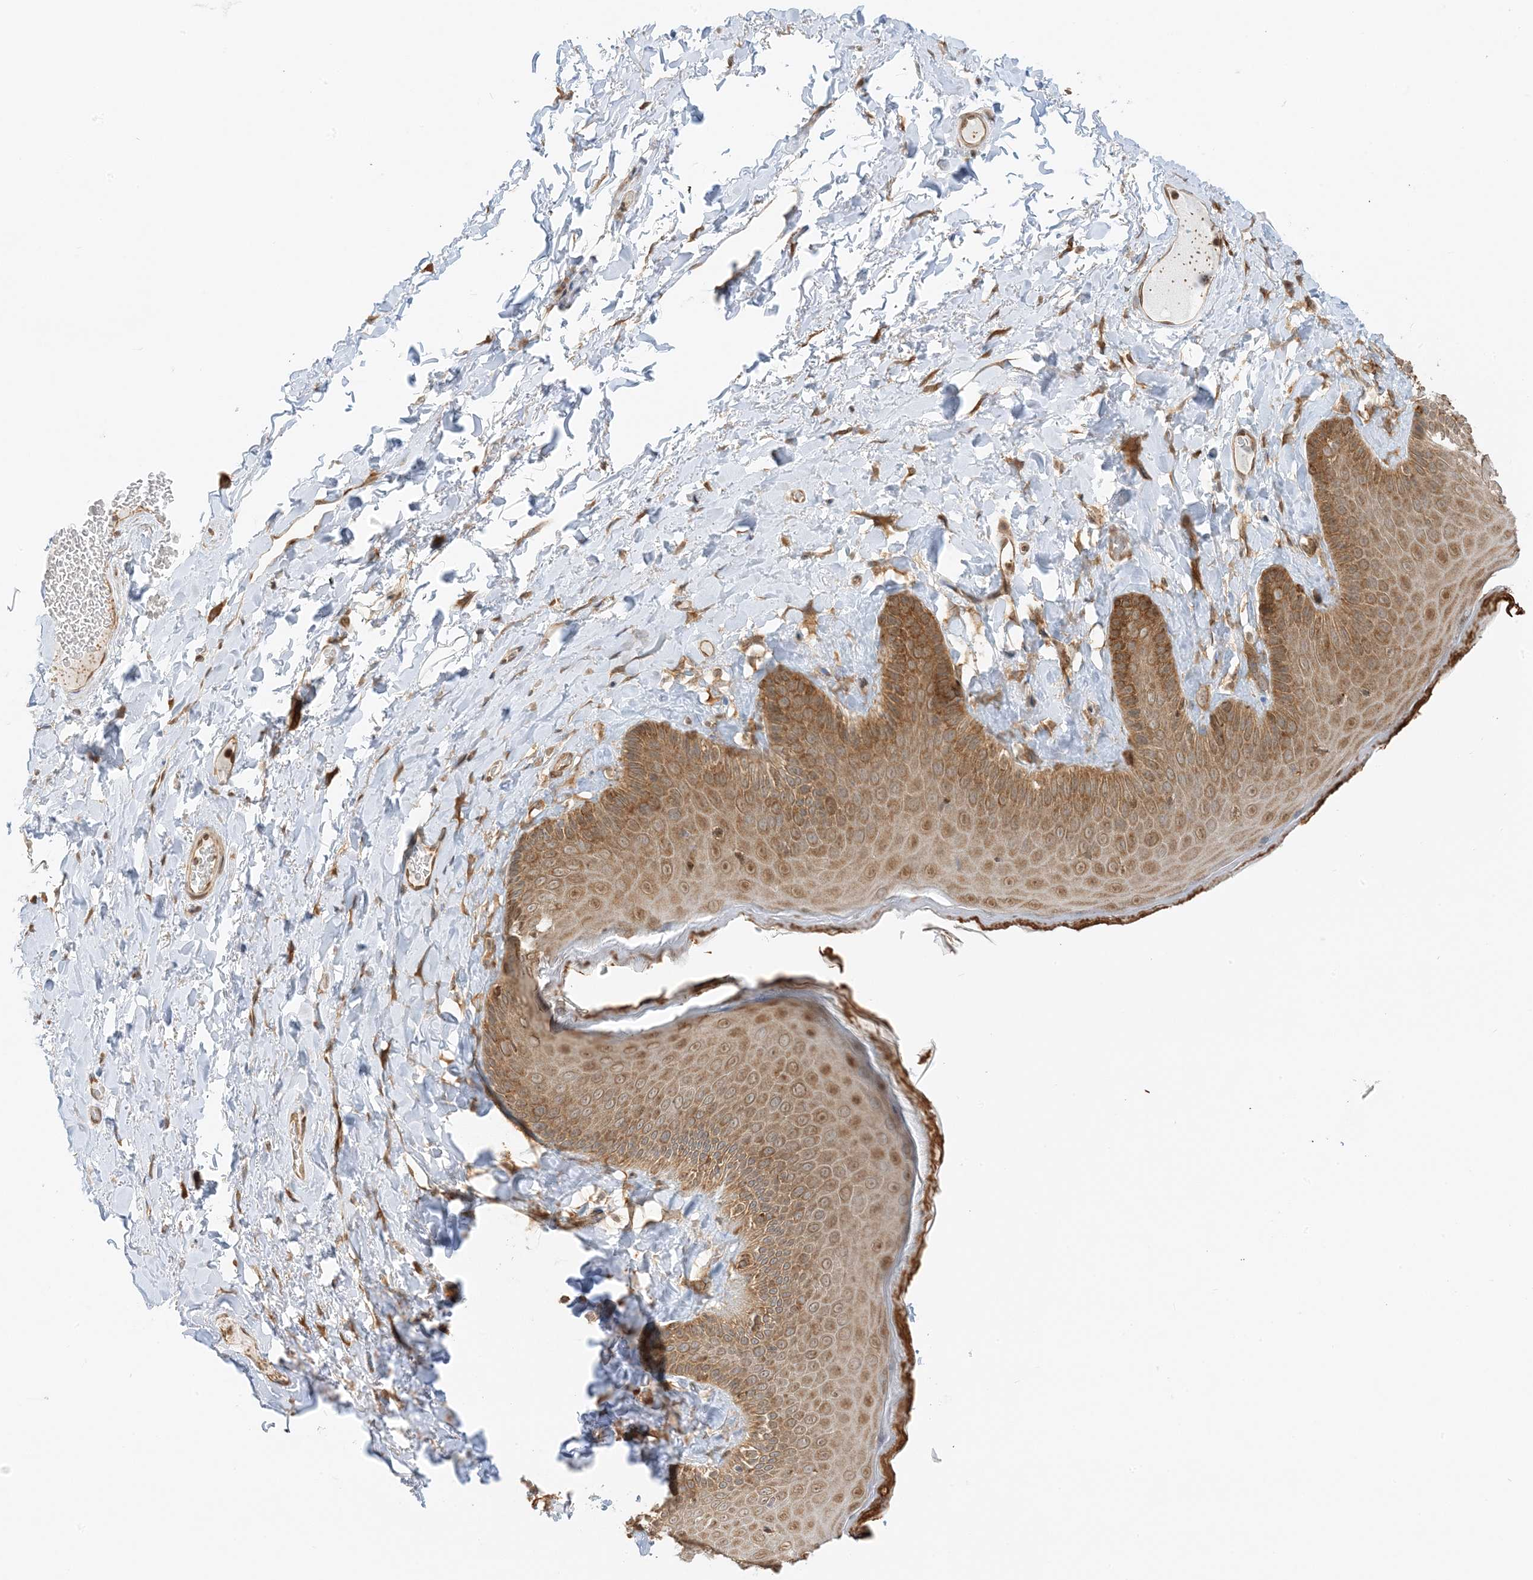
{"staining": {"intensity": "moderate", "quantity": ">75%", "location": "cytoplasmic/membranous,nuclear"}, "tissue": "skin", "cell_type": "Epidermal cells", "image_type": "normal", "snomed": [{"axis": "morphology", "description": "Normal tissue, NOS"}, {"axis": "topography", "description": "Anal"}], "caption": "Human skin stained for a protein (brown) exhibits moderate cytoplasmic/membranous,nuclear positive positivity in approximately >75% of epidermal cells.", "gene": "UBAP2L", "patient": {"sex": "male", "age": 69}}